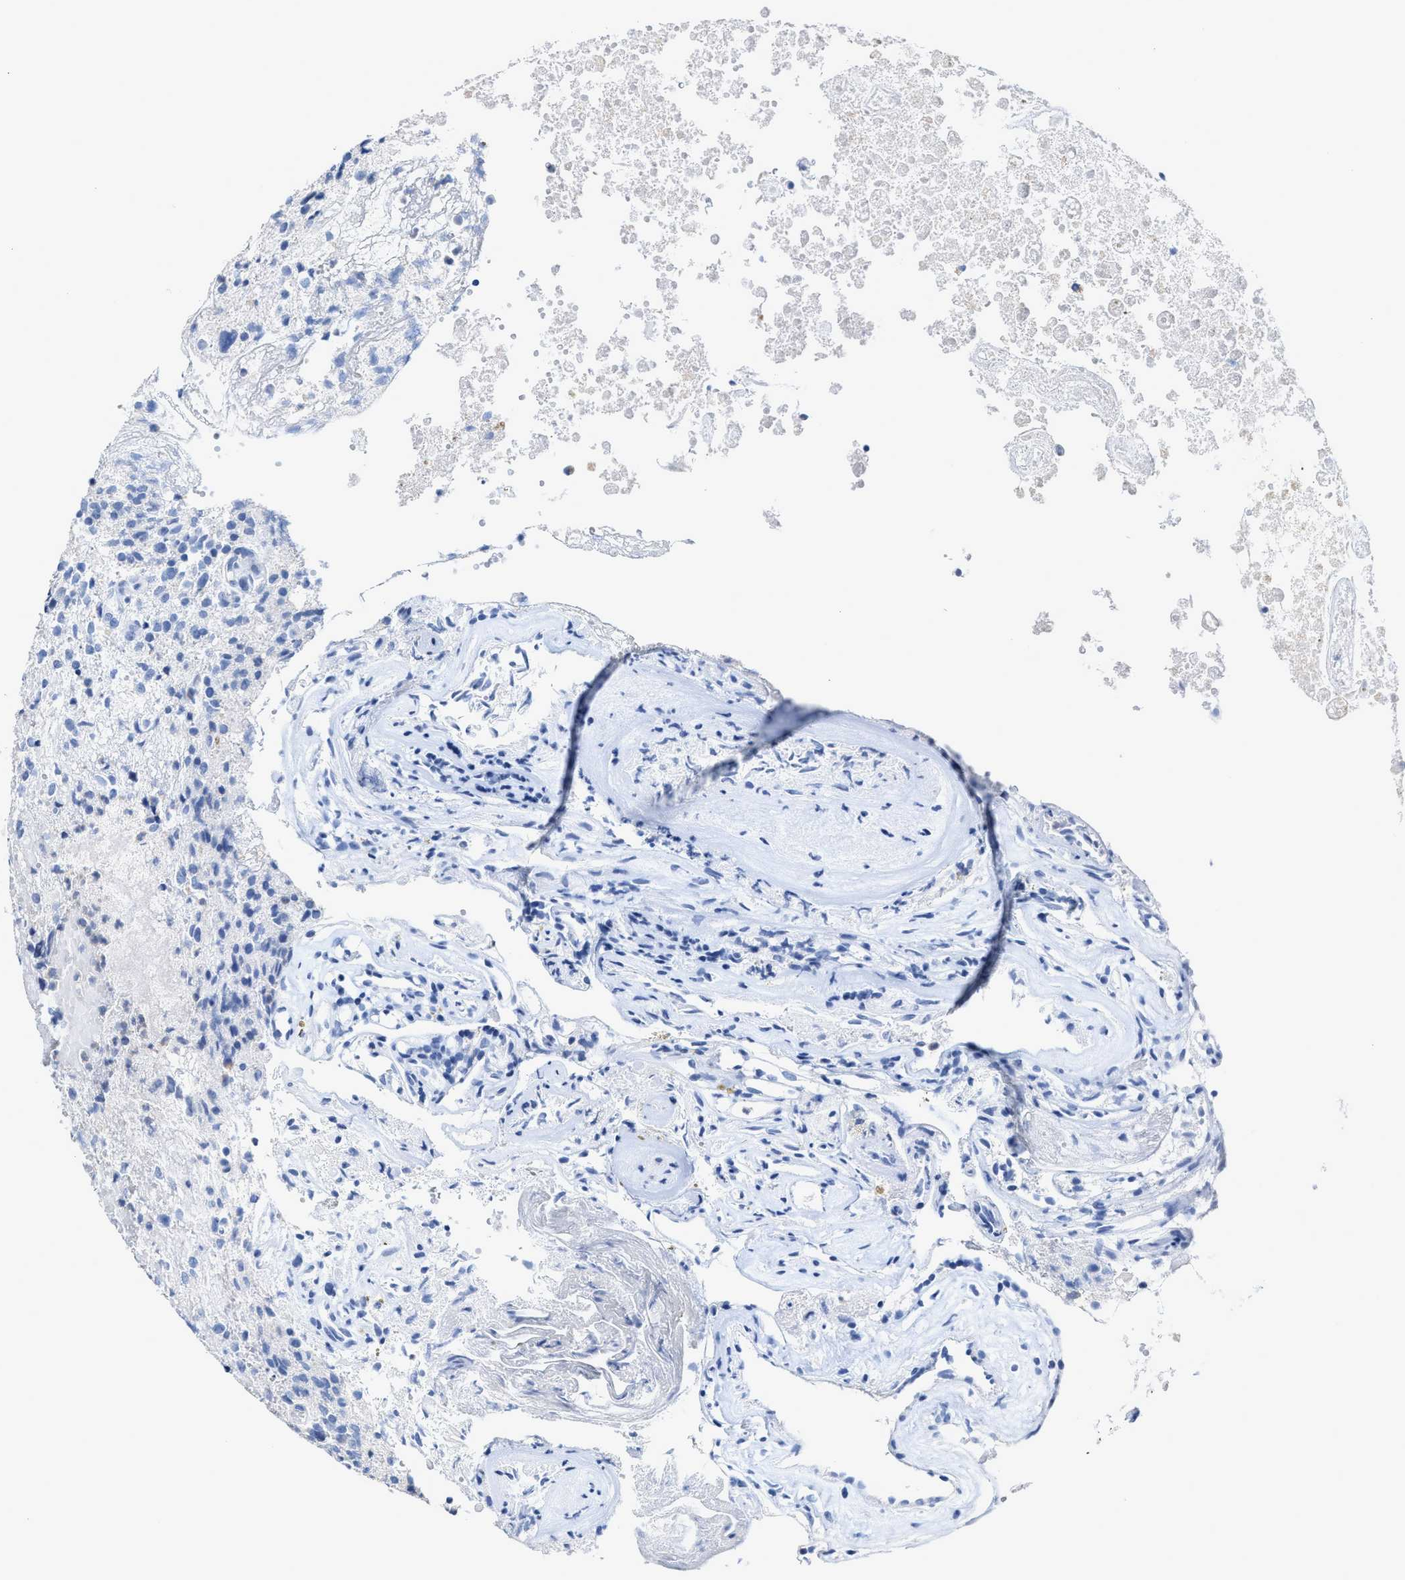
{"staining": {"intensity": "negative", "quantity": "none", "location": "none"}, "tissue": "glioma", "cell_type": "Tumor cells", "image_type": "cancer", "snomed": [{"axis": "morphology", "description": "Glioma, malignant, High grade"}, {"axis": "topography", "description": "Brain"}], "caption": "This image is of high-grade glioma (malignant) stained with IHC to label a protein in brown with the nuclei are counter-stained blue. There is no positivity in tumor cells.", "gene": "CEACAM5", "patient": {"sex": "female", "age": 59}}